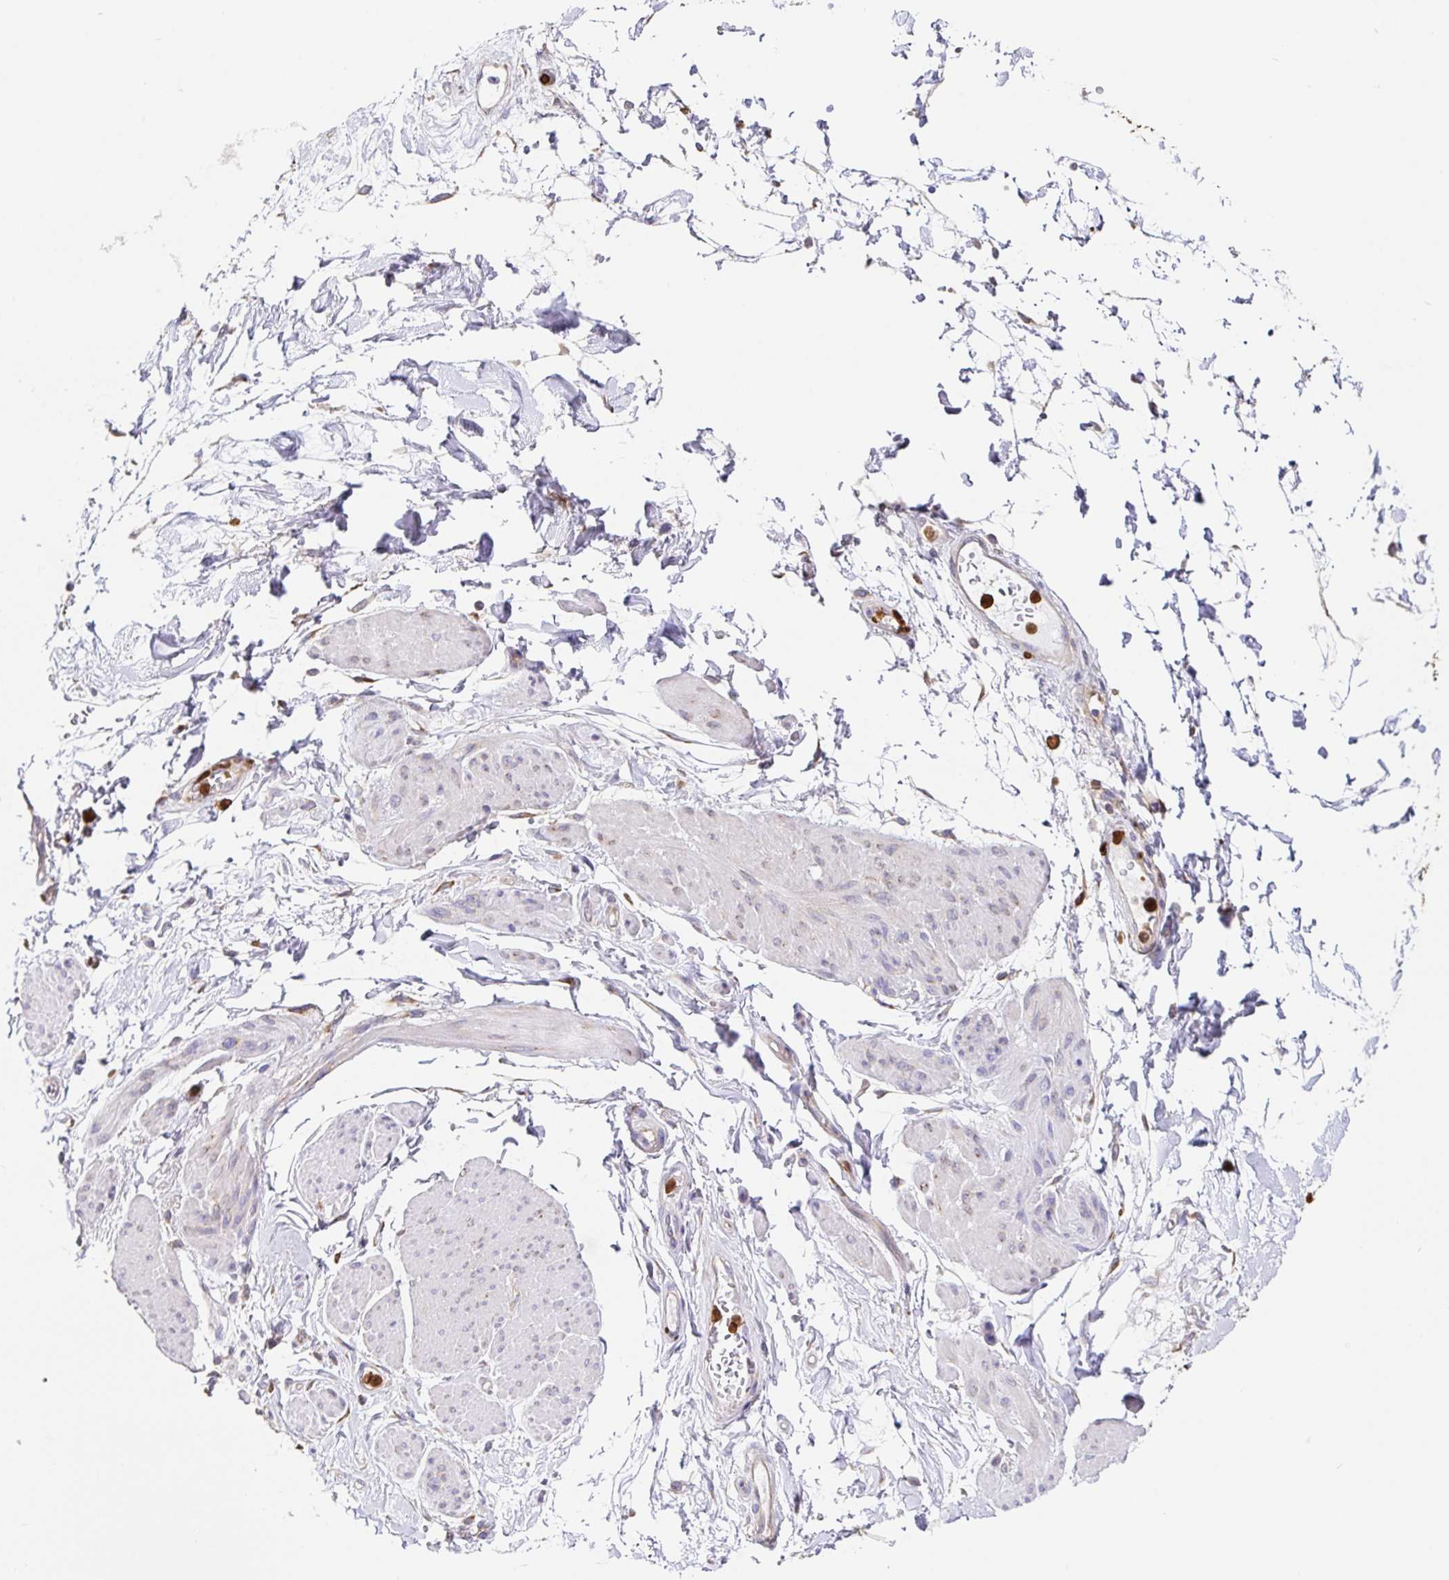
{"staining": {"intensity": "negative", "quantity": "none", "location": "none"}, "tissue": "adipose tissue", "cell_type": "Adipocytes", "image_type": "normal", "snomed": [{"axis": "morphology", "description": "Normal tissue, NOS"}, {"axis": "topography", "description": "Urinary bladder"}, {"axis": "topography", "description": "Peripheral nerve tissue"}], "caption": "A high-resolution image shows immunohistochemistry (IHC) staining of benign adipose tissue, which exhibits no significant positivity in adipocytes.", "gene": "PDPK1", "patient": {"sex": "female", "age": 60}}